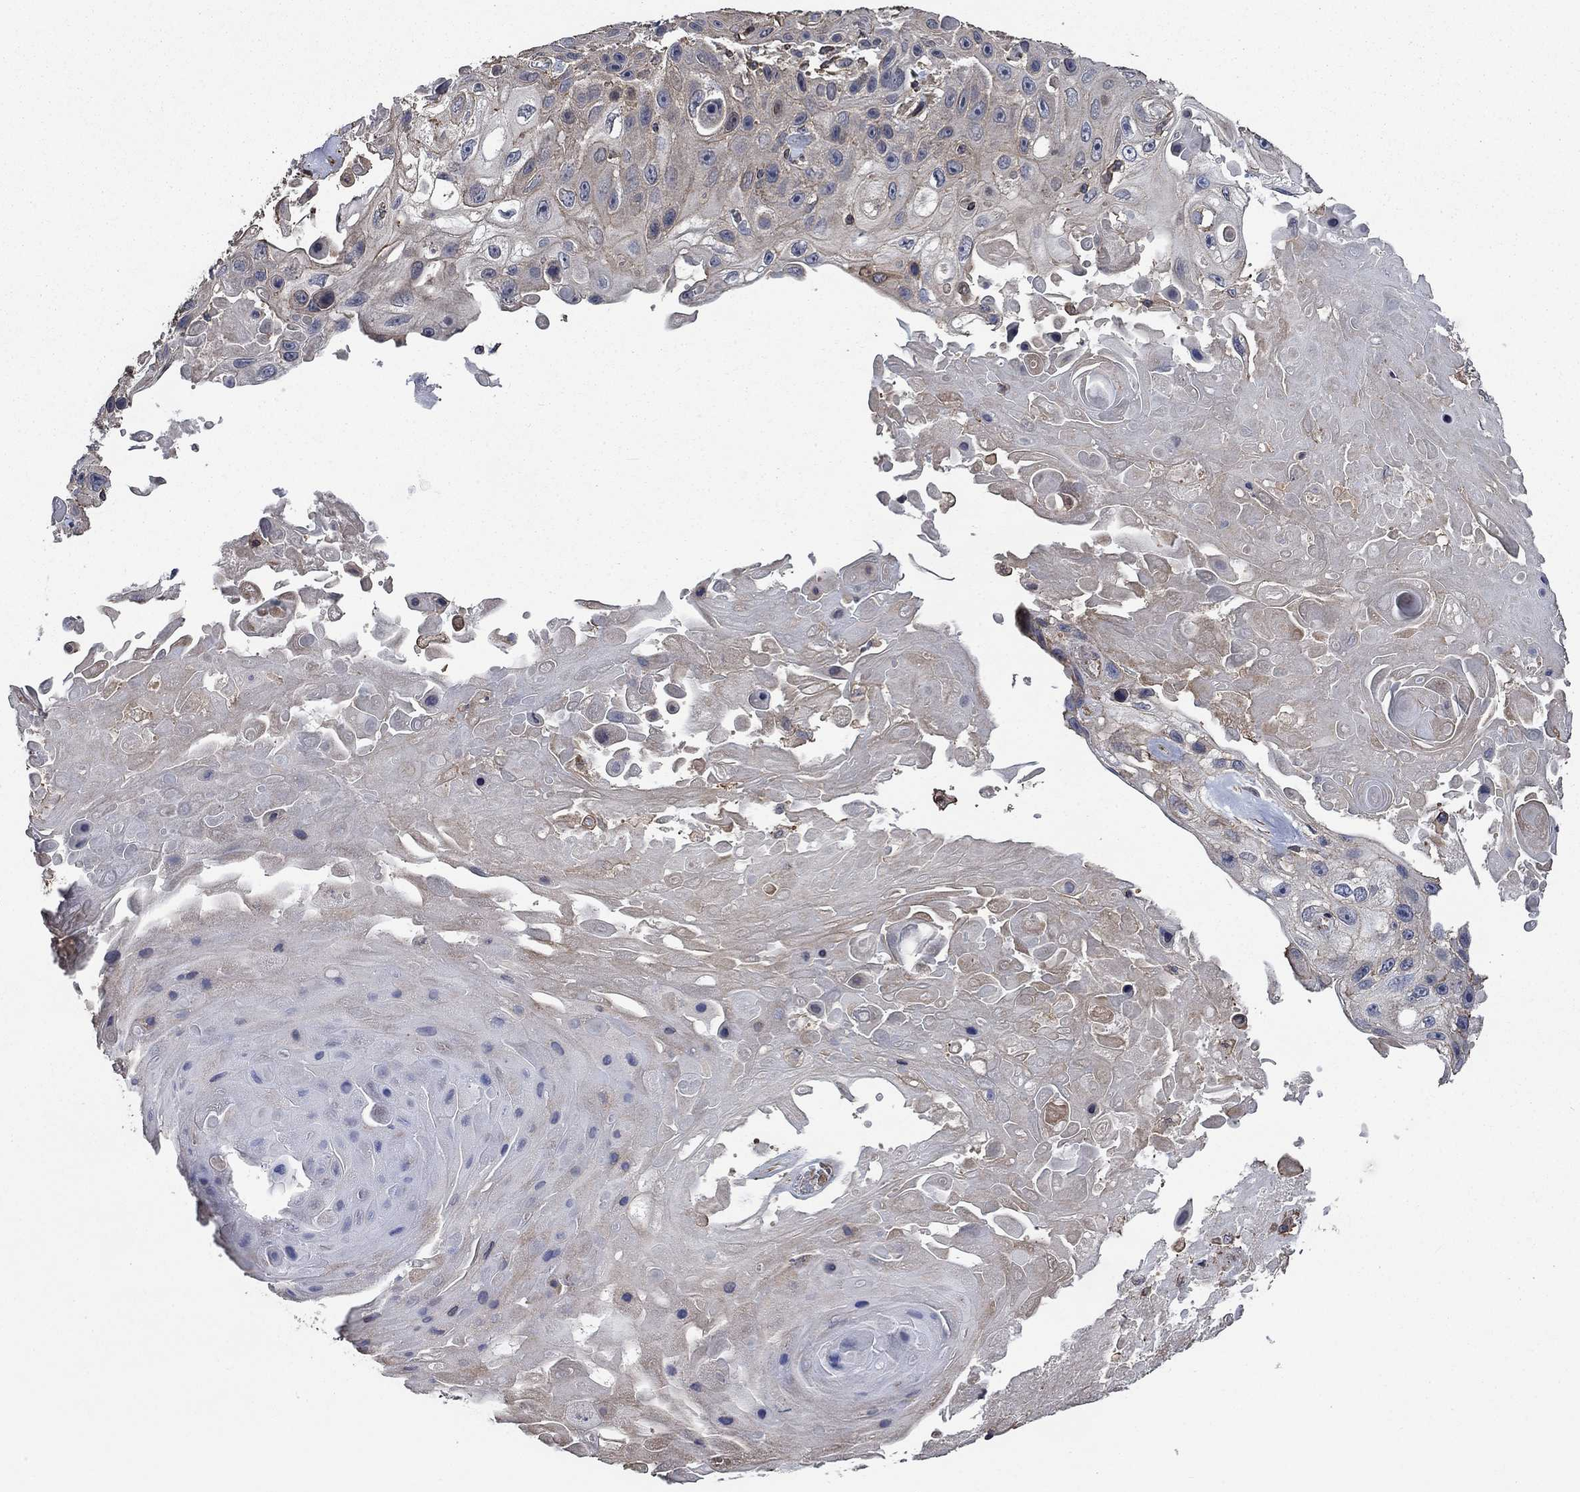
{"staining": {"intensity": "negative", "quantity": "none", "location": "none"}, "tissue": "skin cancer", "cell_type": "Tumor cells", "image_type": "cancer", "snomed": [{"axis": "morphology", "description": "Squamous cell carcinoma, NOS"}, {"axis": "topography", "description": "Skin"}], "caption": "An image of skin cancer (squamous cell carcinoma) stained for a protein exhibits no brown staining in tumor cells.", "gene": "PDE3A", "patient": {"sex": "male", "age": 82}}